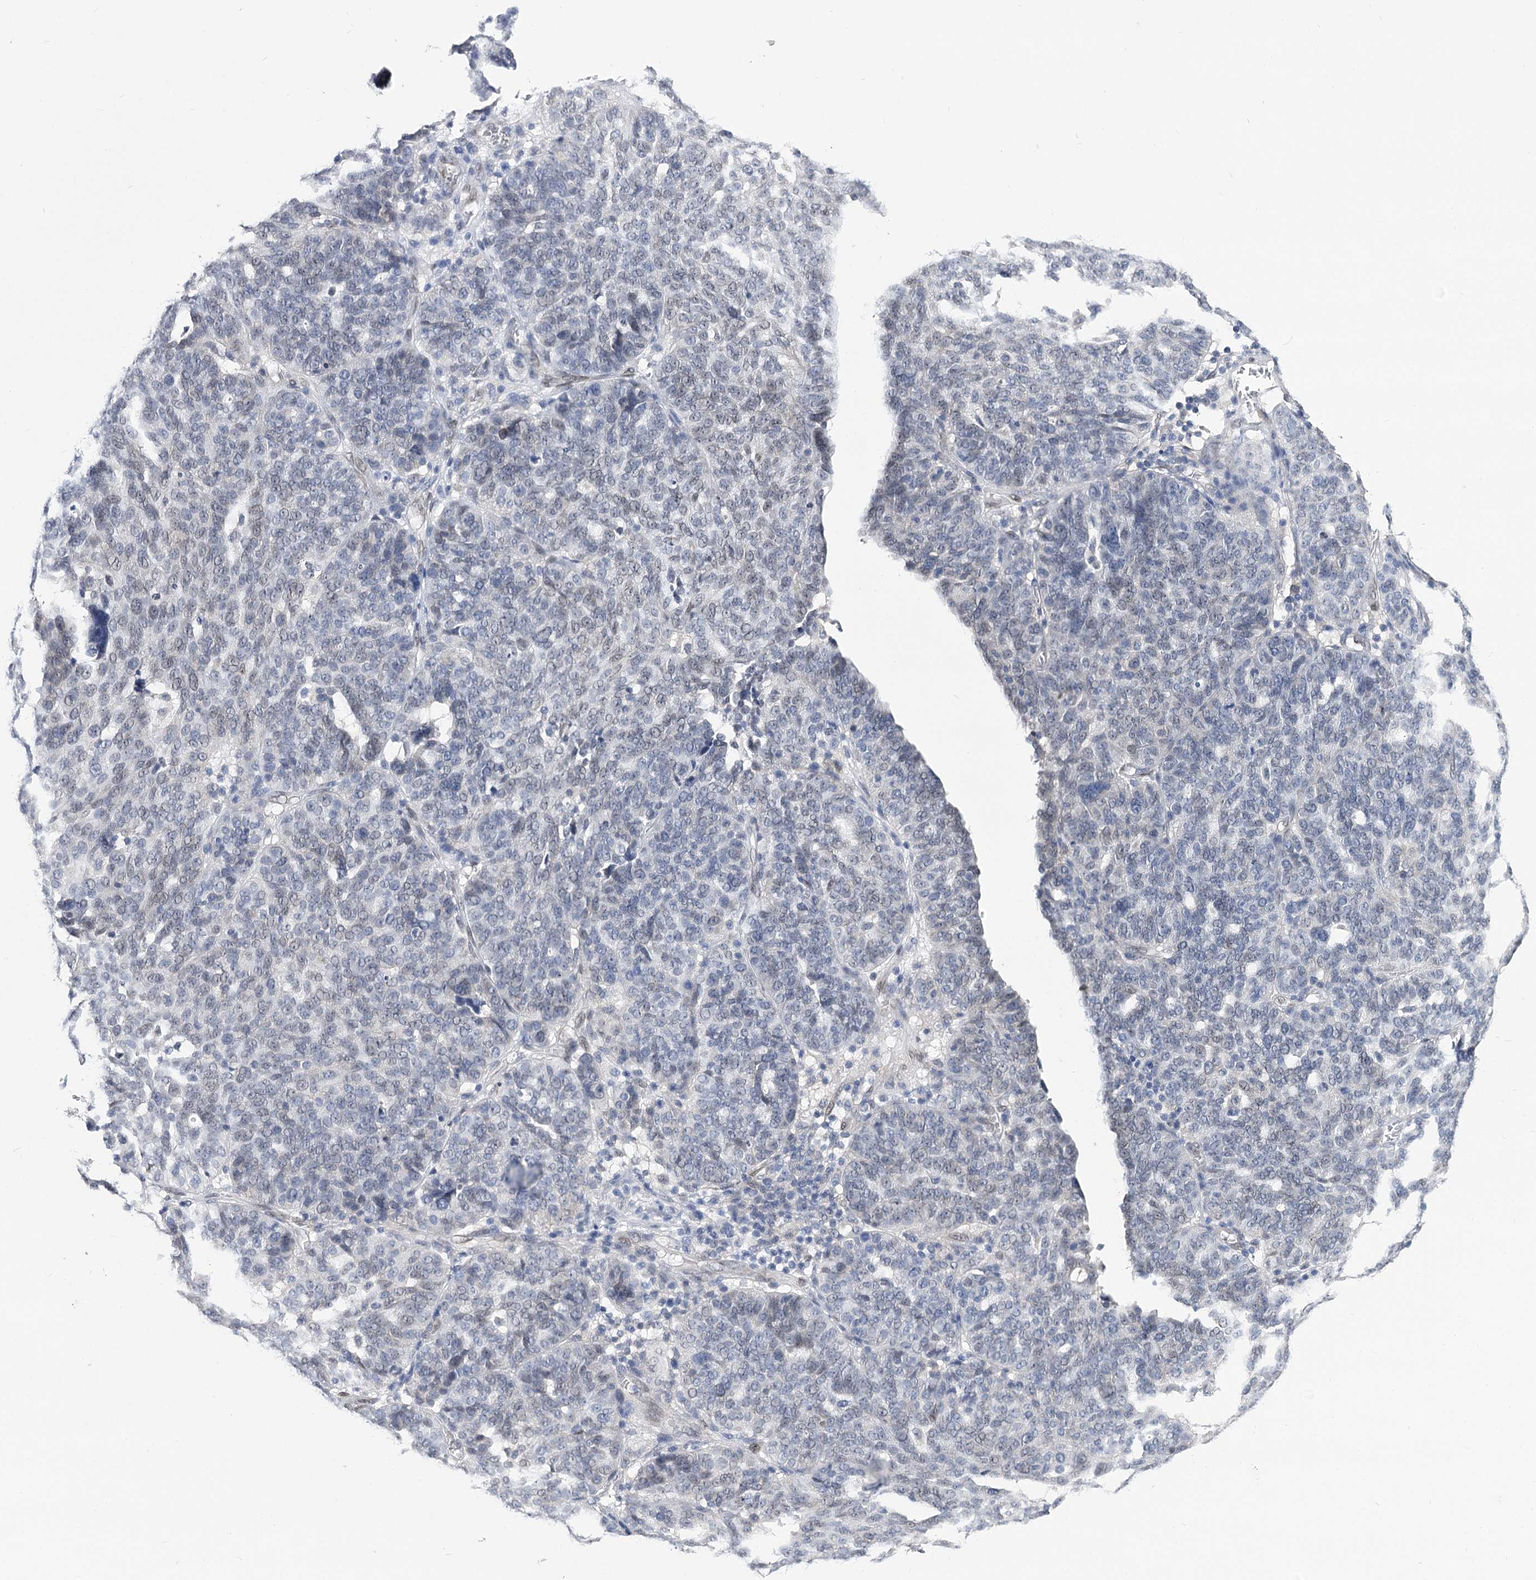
{"staining": {"intensity": "negative", "quantity": "none", "location": "none"}, "tissue": "ovarian cancer", "cell_type": "Tumor cells", "image_type": "cancer", "snomed": [{"axis": "morphology", "description": "Cystadenocarcinoma, serous, NOS"}, {"axis": "topography", "description": "Ovary"}], "caption": "Tumor cells show no significant expression in ovarian serous cystadenocarcinoma. The staining was performed using DAB to visualize the protein expression in brown, while the nuclei were stained in blue with hematoxylin (Magnification: 20x).", "gene": "TMEM201", "patient": {"sex": "female", "age": 59}}